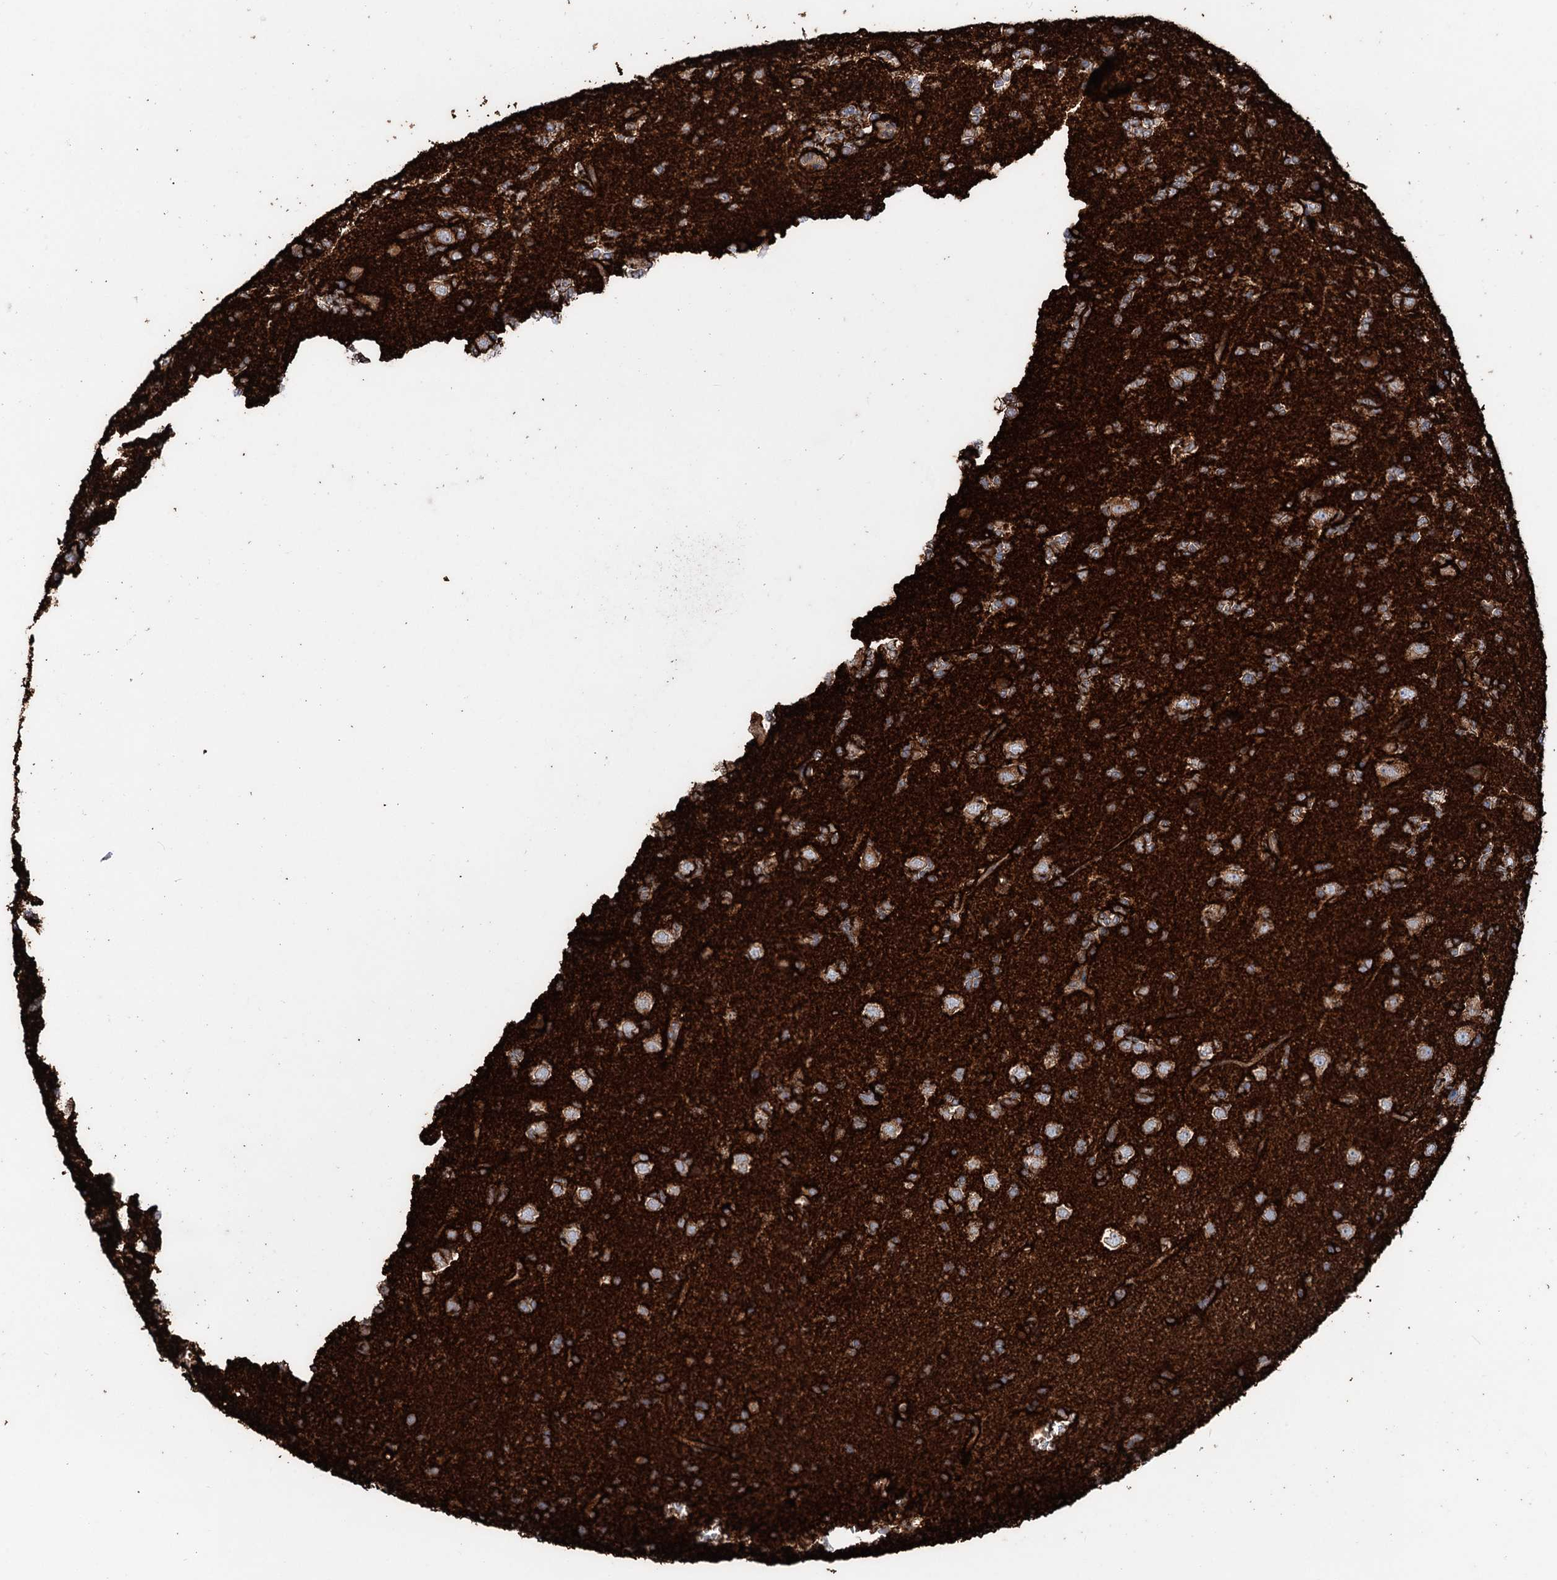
{"staining": {"intensity": "moderate", "quantity": ">75%", "location": "cytoplasmic/membranous"}, "tissue": "glioma", "cell_type": "Tumor cells", "image_type": "cancer", "snomed": [{"axis": "morphology", "description": "Glioma, malignant, High grade"}, {"axis": "topography", "description": "Brain"}], "caption": "A high-resolution image shows IHC staining of glioma, which exhibits moderate cytoplasmic/membranous positivity in about >75% of tumor cells.", "gene": "ERP29", "patient": {"sex": "female", "age": 62}}